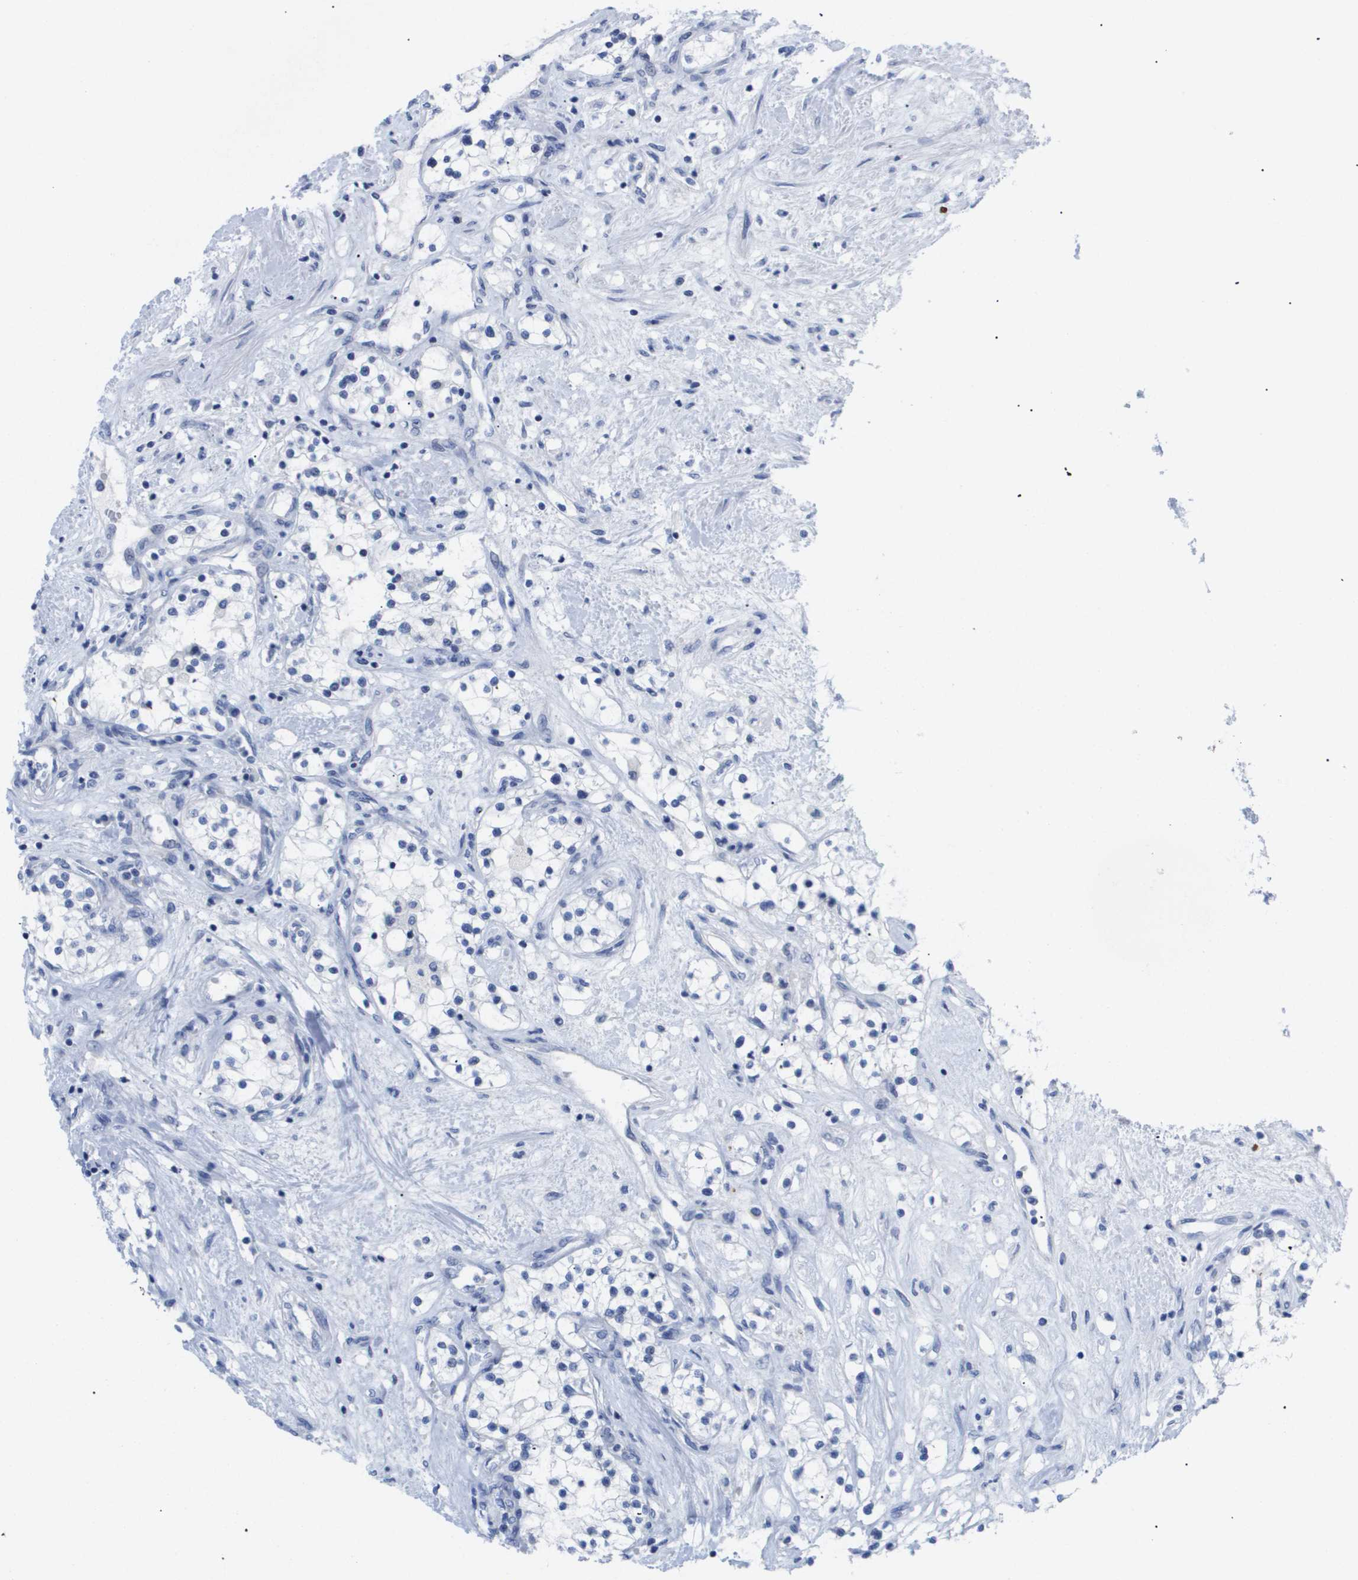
{"staining": {"intensity": "negative", "quantity": "none", "location": "none"}, "tissue": "renal cancer", "cell_type": "Tumor cells", "image_type": "cancer", "snomed": [{"axis": "morphology", "description": "Adenocarcinoma, NOS"}, {"axis": "topography", "description": "Kidney"}], "caption": "Immunohistochemistry (IHC) of renal adenocarcinoma exhibits no expression in tumor cells.", "gene": "CAV3", "patient": {"sex": "male", "age": 68}}